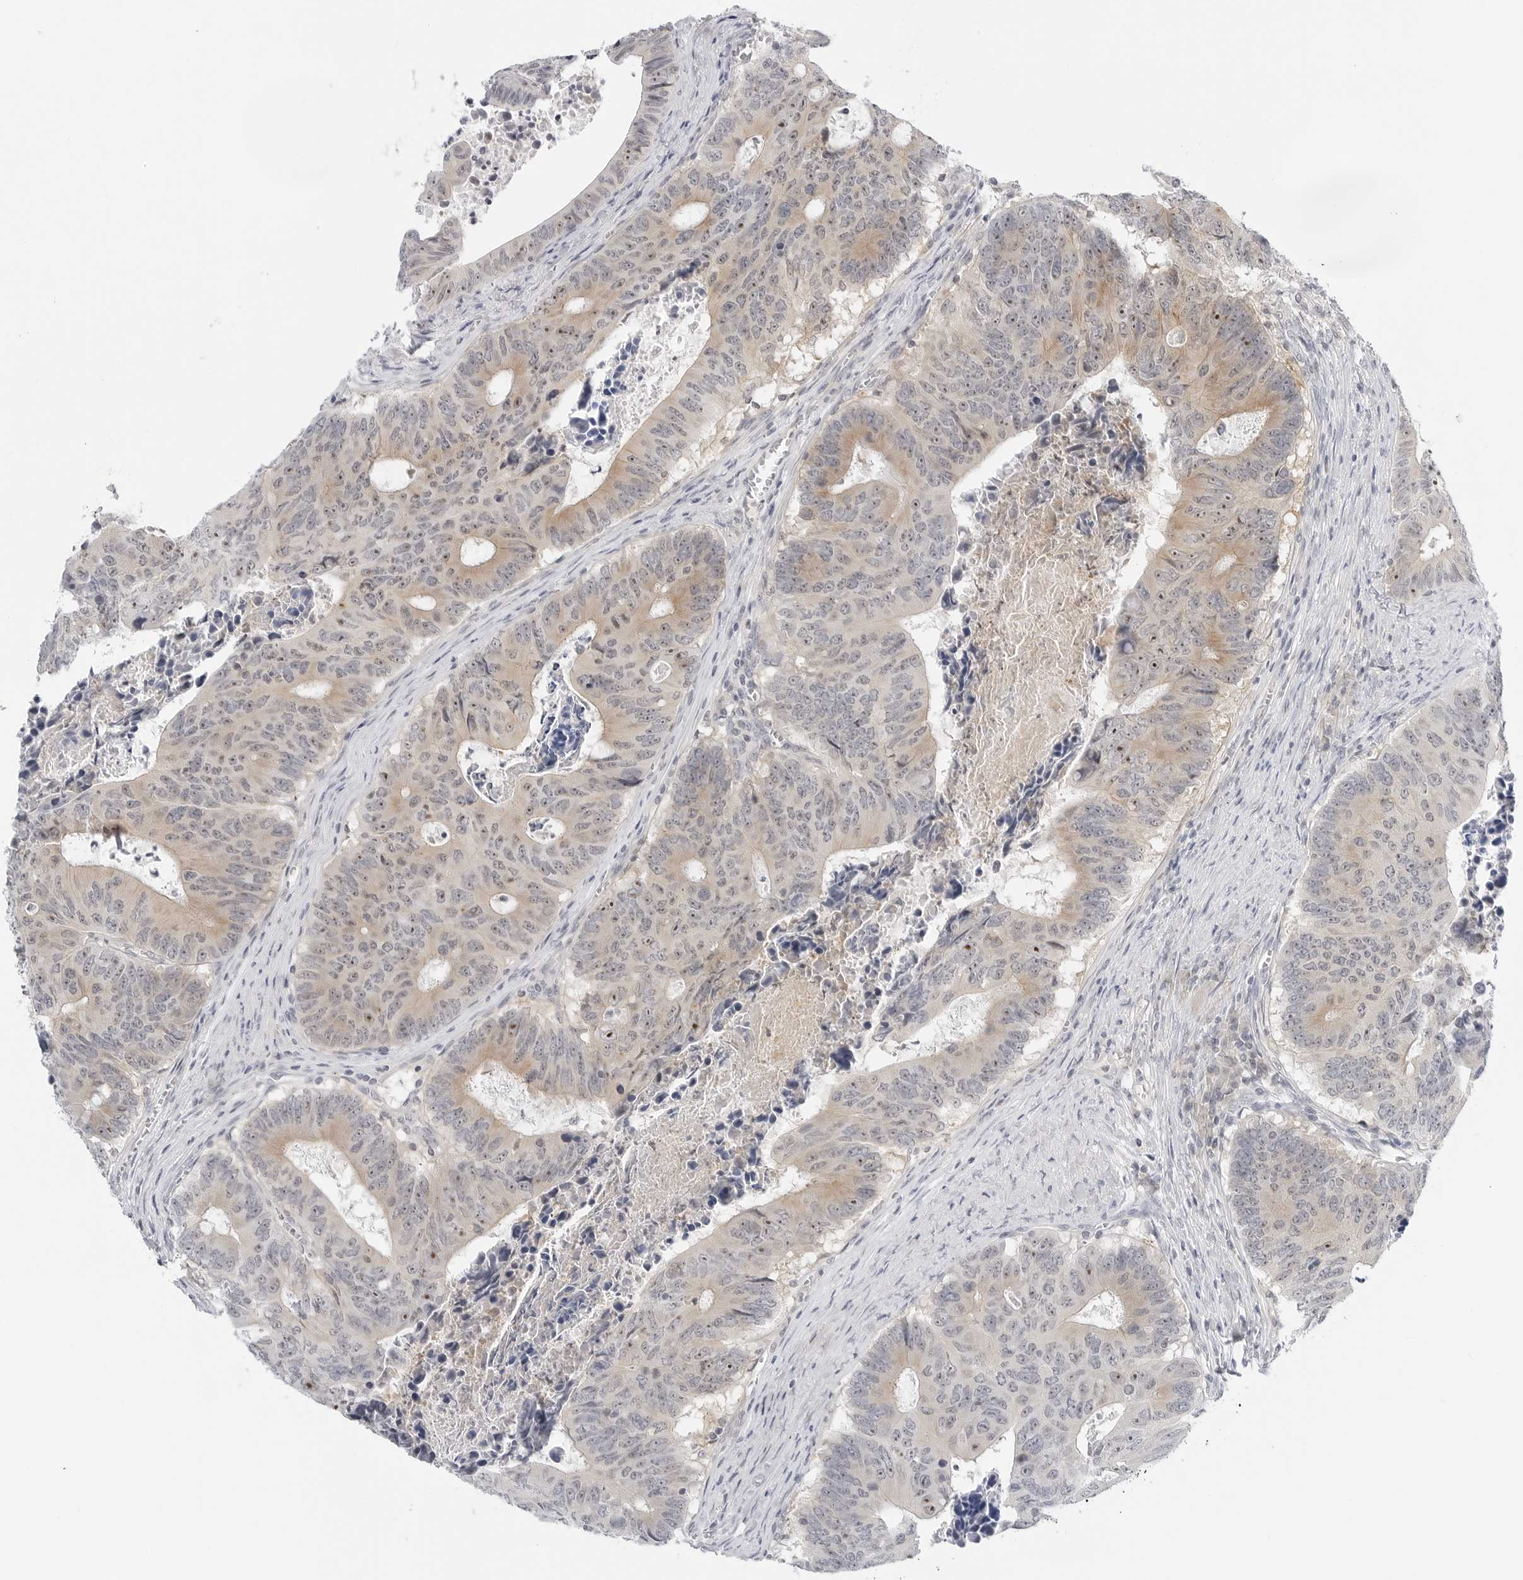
{"staining": {"intensity": "weak", "quantity": "25%-75%", "location": "cytoplasmic/membranous,nuclear"}, "tissue": "colorectal cancer", "cell_type": "Tumor cells", "image_type": "cancer", "snomed": [{"axis": "morphology", "description": "Adenocarcinoma, NOS"}, {"axis": "topography", "description": "Colon"}], "caption": "About 25%-75% of tumor cells in adenocarcinoma (colorectal) display weak cytoplasmic/membranous and nuclear protein expression as visualized by brown immunohistochemical staining.", "gene": "MAP2K5", "patient": {"sex": "male", "age": 87}}